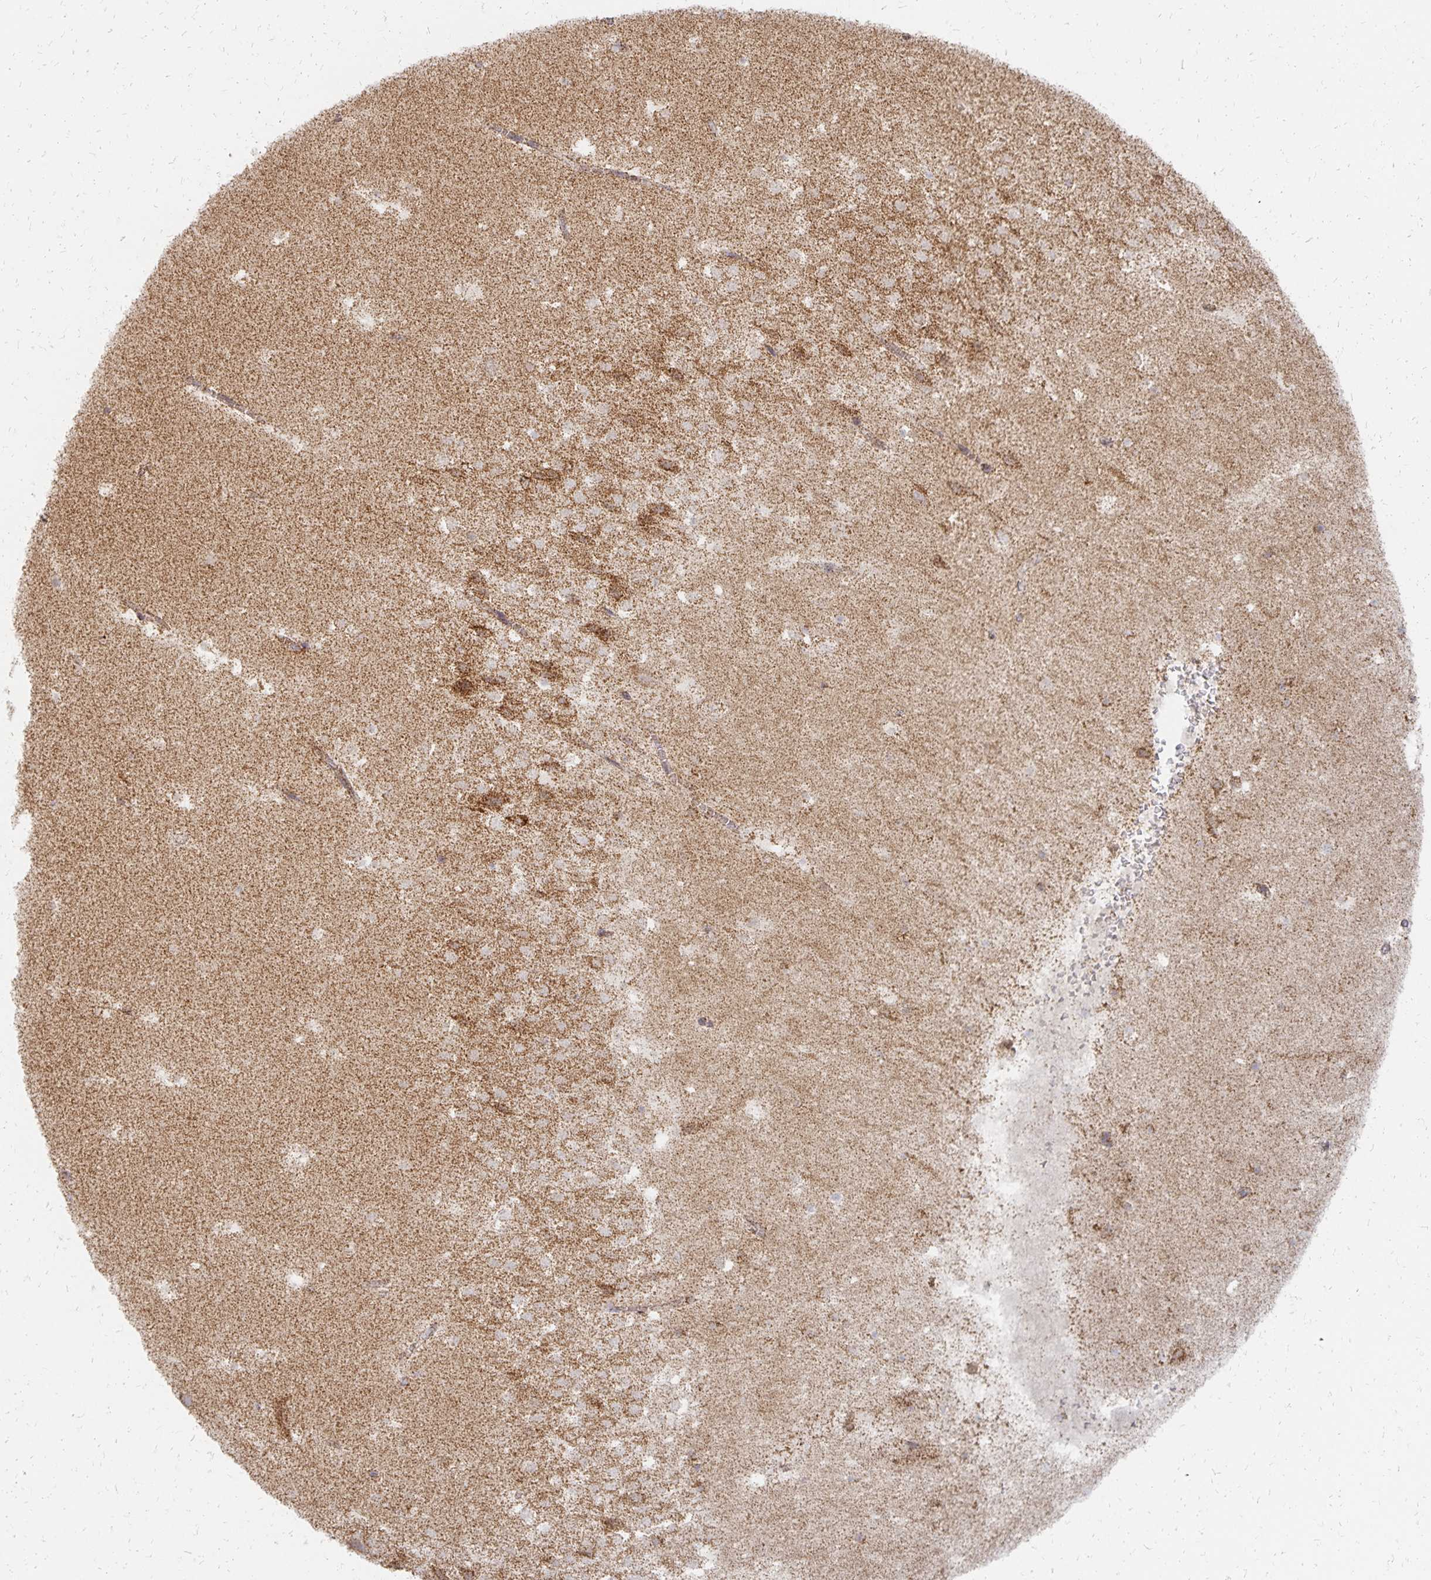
{"staining": {"intensity": "strong", "quantity": "<25%", "location": "cytoplasmic/membranous"}, "tissue": "hippocampus", "cell_type": "Glial cells", "image_type": "normal", "snomed": [{"axis": "morphology", "description": "Normal tissue, NOS"}, {"axis": "topography", "description": "Hippocampus"}], "caption": "Protein analysis of normal hippocampus reveals strong cytoplasmic/membranous expression in about <25% of glial cells.", "gene": "STOML2", "patient": {"sex": "female", "age": 42}}